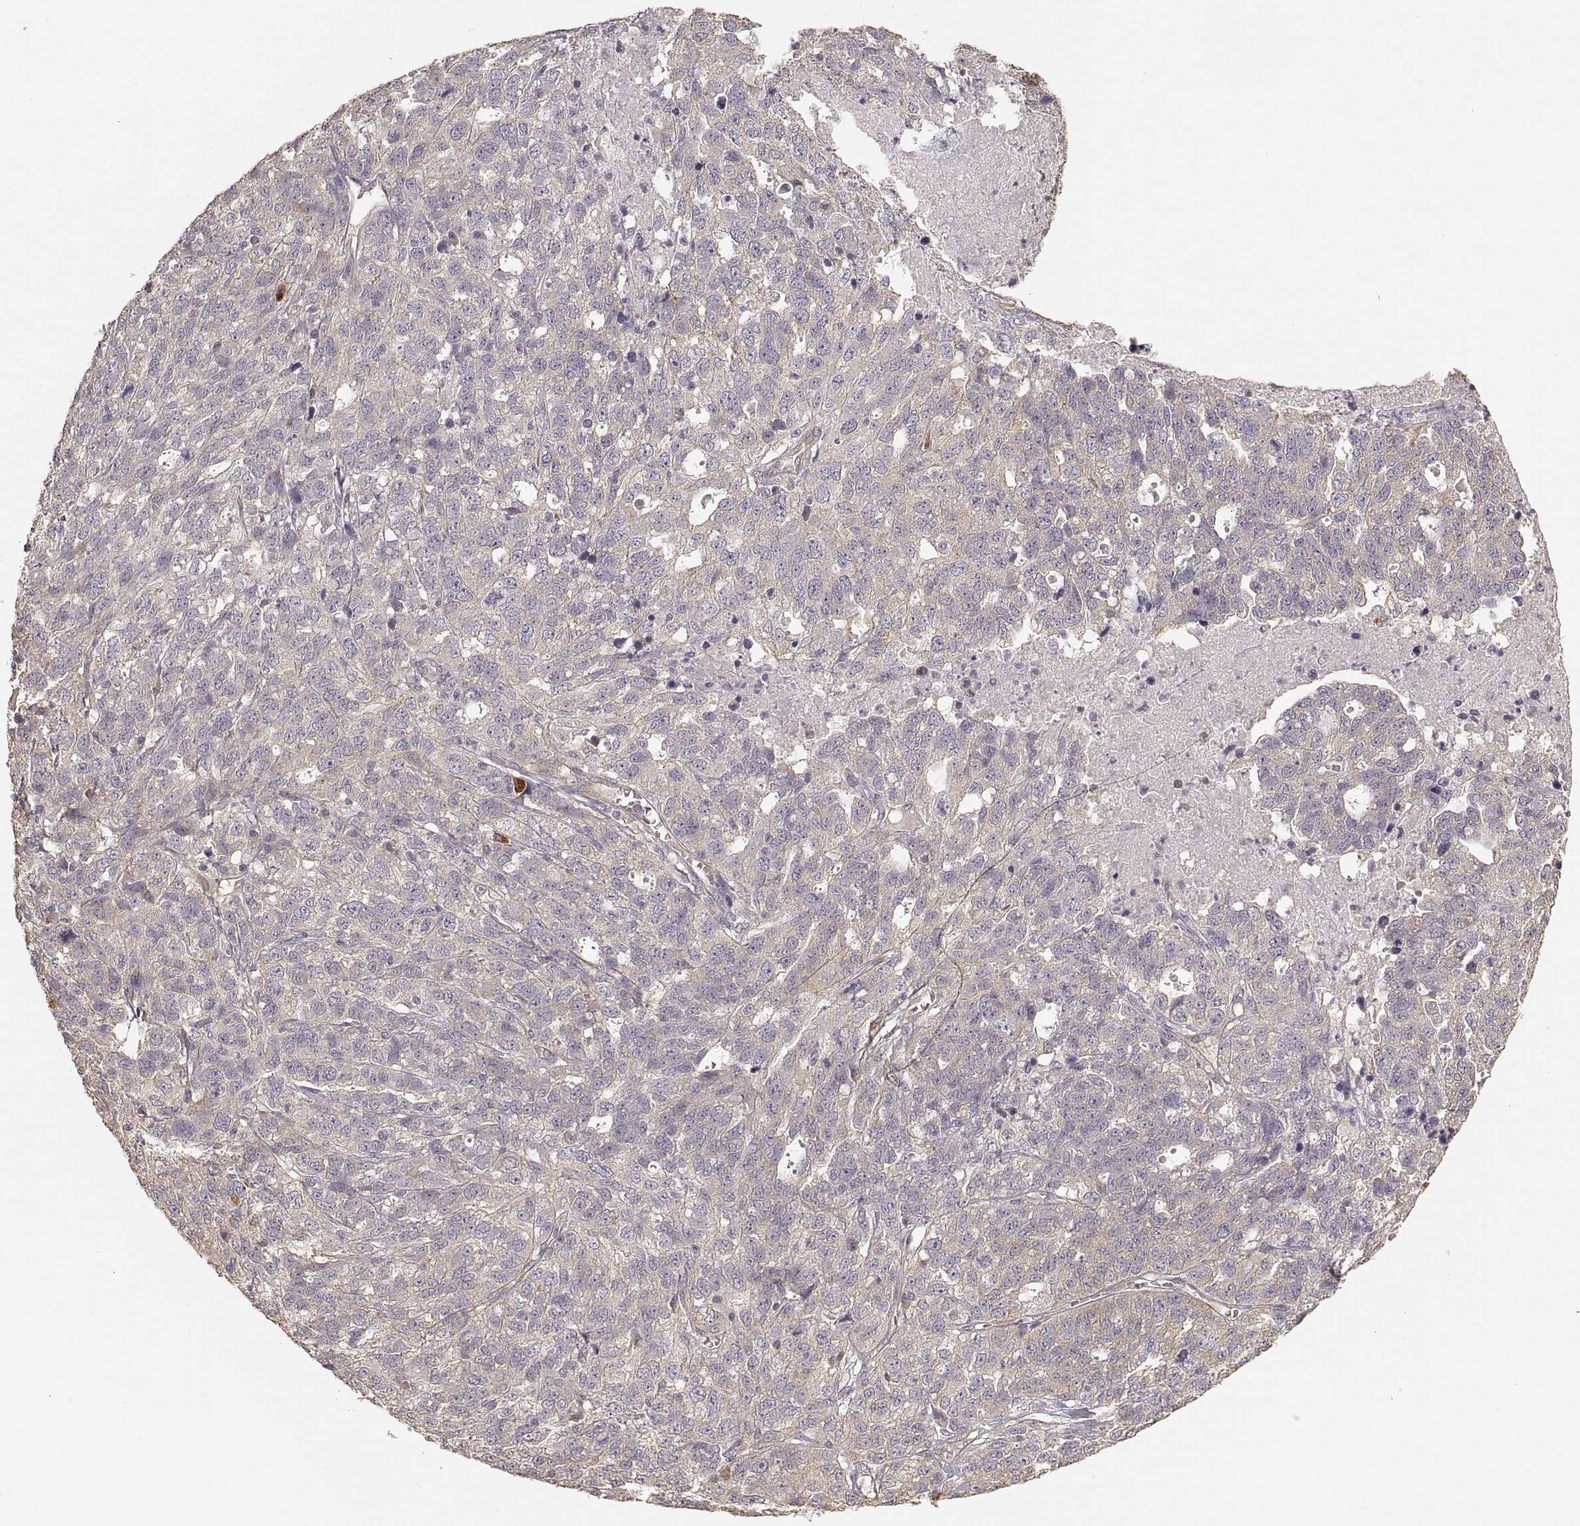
{"staining": {"intensity": "negative", "quantity": "none", "location": "none"}, "tissue": "ovarian cancer", "cell_type": "Tumor cells", "image_type": "cancer", "snomed": [{"axis": "morphology", "description": "Cystadenocarcinoma, serous, NOS"}, {"axis": "topography", "description": "Ovary"}], "caption": "IHC photomicrograph of neoplastic tissue: human ovarian cancer stained with DAB (3,3'-diaminobenzidine) demonstrates no significant protein staining in tumor cells. (DAB immunohistochemistry, high magnification).", "gene": "LAMA4", "patient": {"sex": "female", "age": 71}}